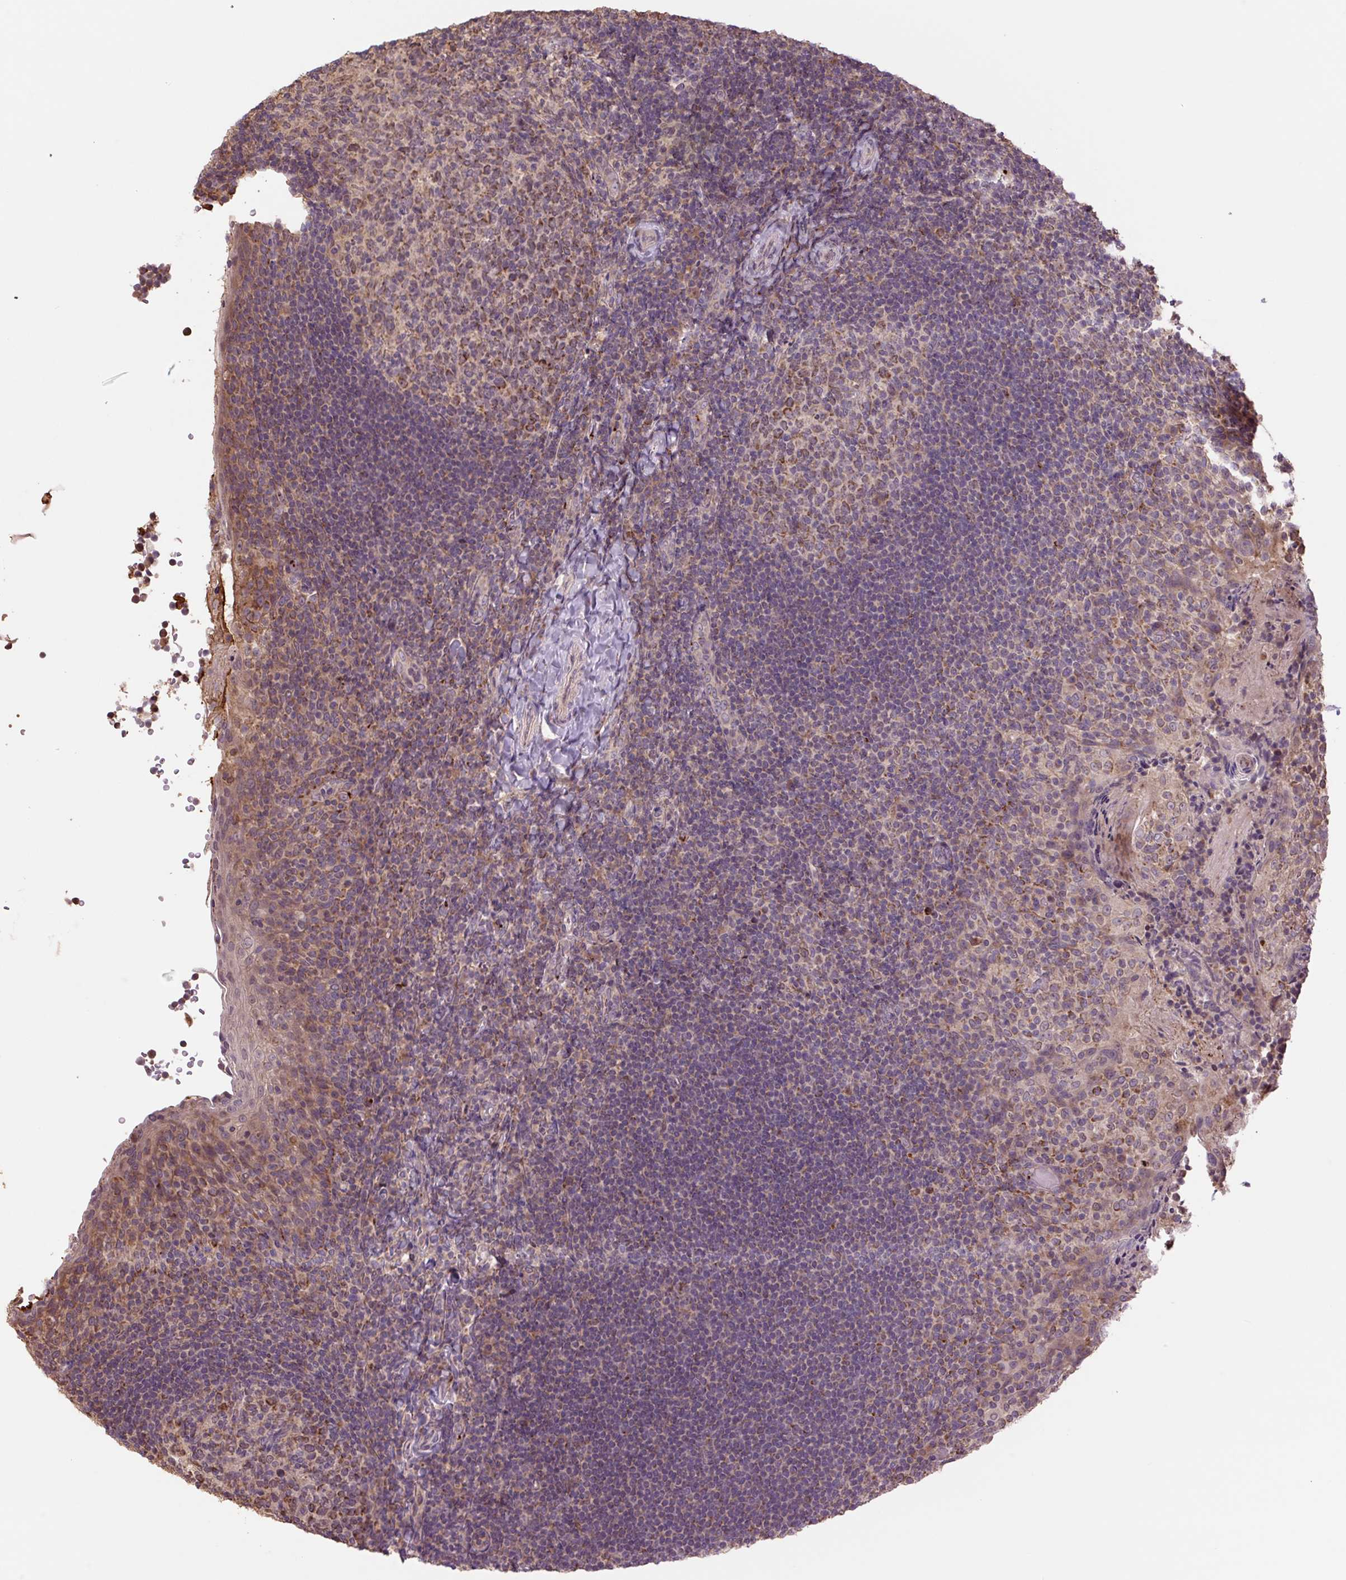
{"staining": {"intensity": "moderate", "quantity": "25%-75%", "location": "cytoplasmic/membranous"}, "tissue": "tonsil", "cell_type": "Germinal center cells", "image_type": "normal", "snomed": [{"axis": "morphology", "description": "Normal tissue, NOS"}, {"axis": "topography", "description": "Tonsil"}], "caption": "Protein expression analysis of benign human tonsil reveals moderate cytoplasmic/membranous expression in approximately 25%-75% of germinal center cells. (DAB = brown stain, brightfield microscopy at high magnification).", "gene": "TMEM160", "patient": {"sex": "female", "age": 10}}